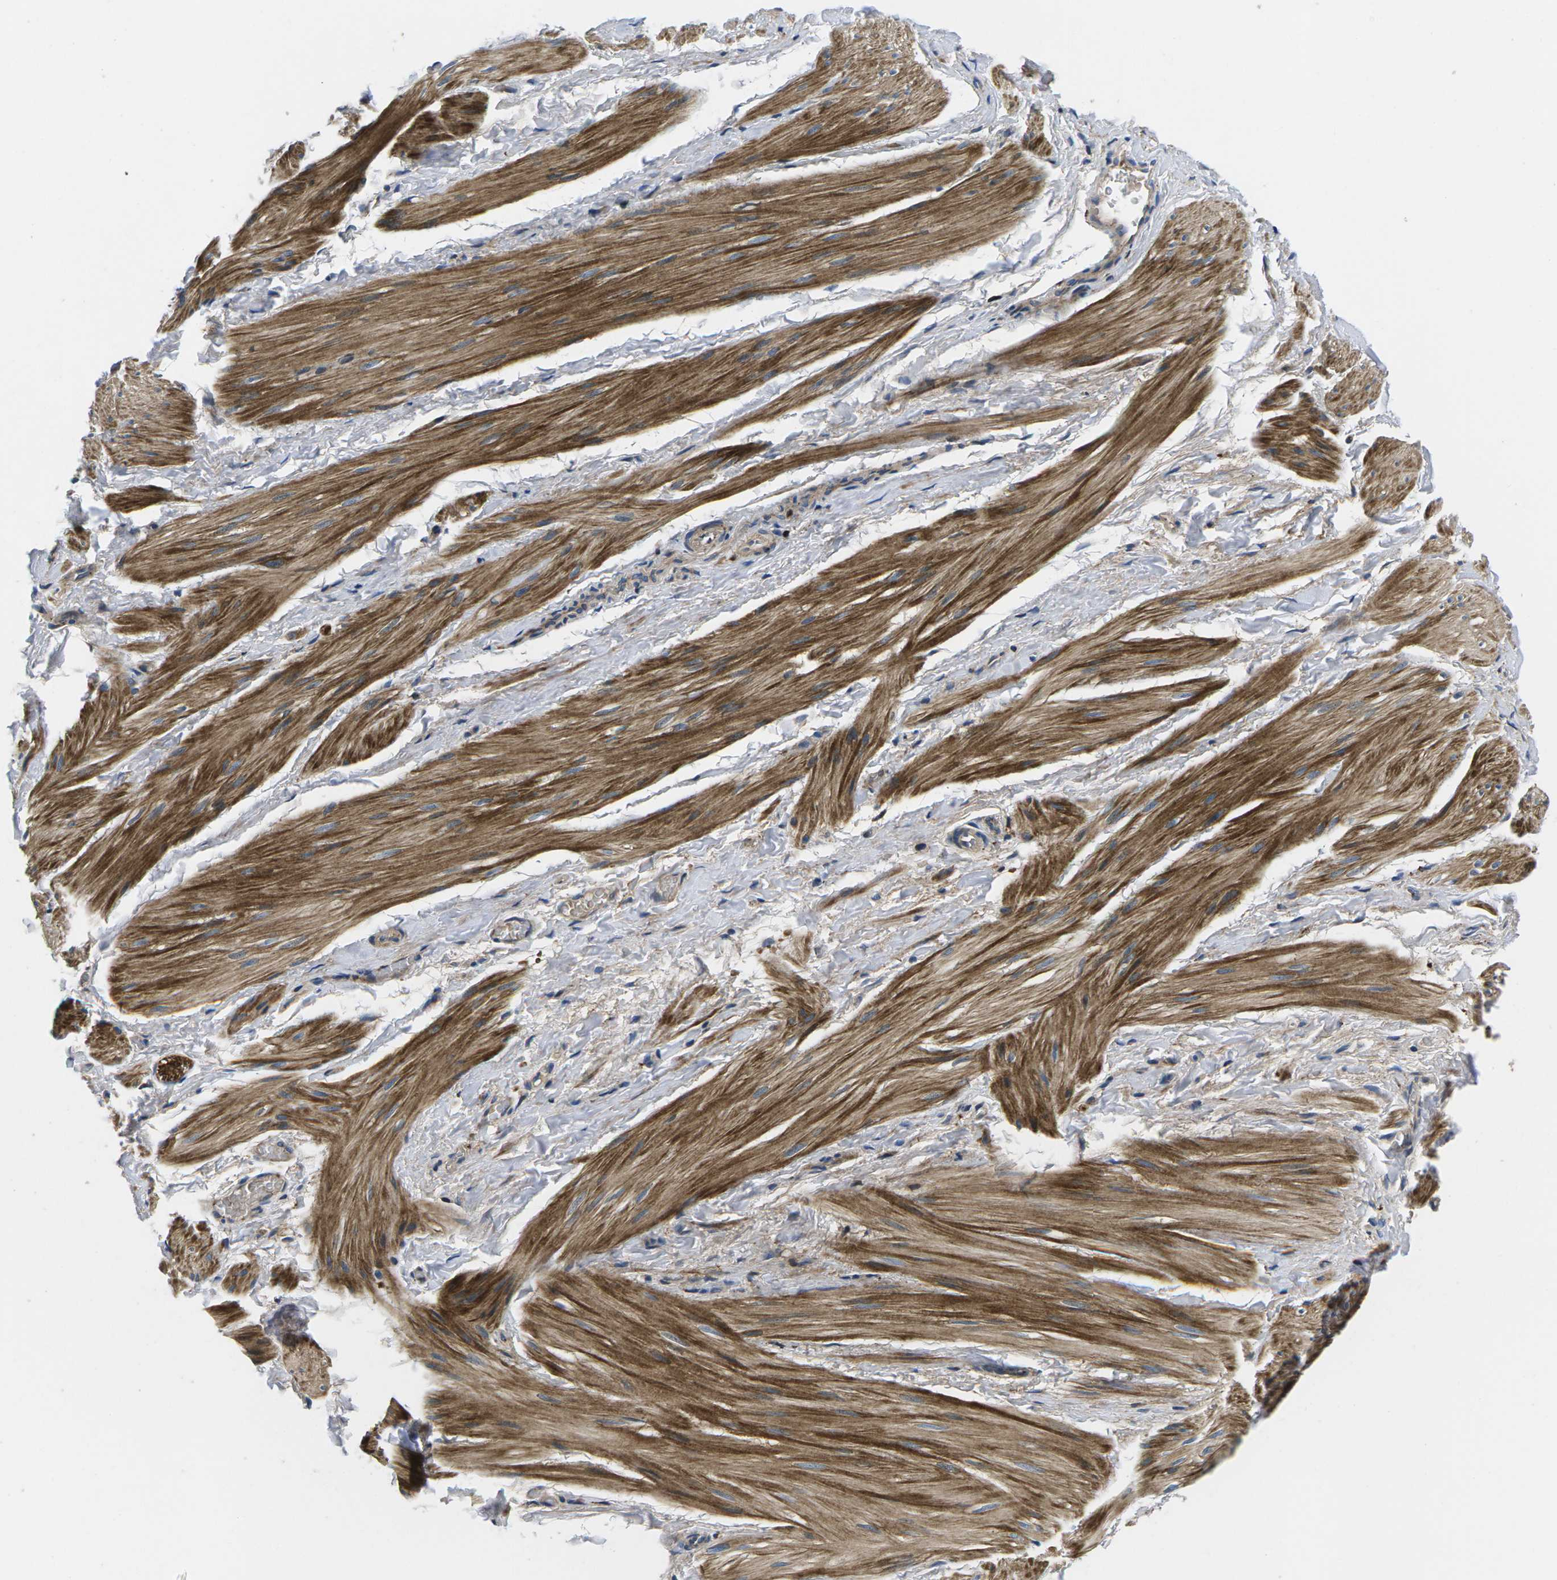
{"staining": {"intensity": "strong", "quantity": ">75%", "location": "cytoplasmic/membranous"}, "tissue": "smooth muscle", "cell_type": "Smooth muscle cells", "image_type": "normal", "snomed": [{"axis": "morphology", "description": "Normal tissue, NOS"}, {"axis": "topography", "description": "Smooth muscle"}], "caption": "IHC (DAB) staining of benign human smooth muscle reveals strong cytoplasmic/membranous protein expression in approximately >75% of smooth muscle cells.", "gene": "PLCE1", "patient": {"sex": "male", "age": 16}}